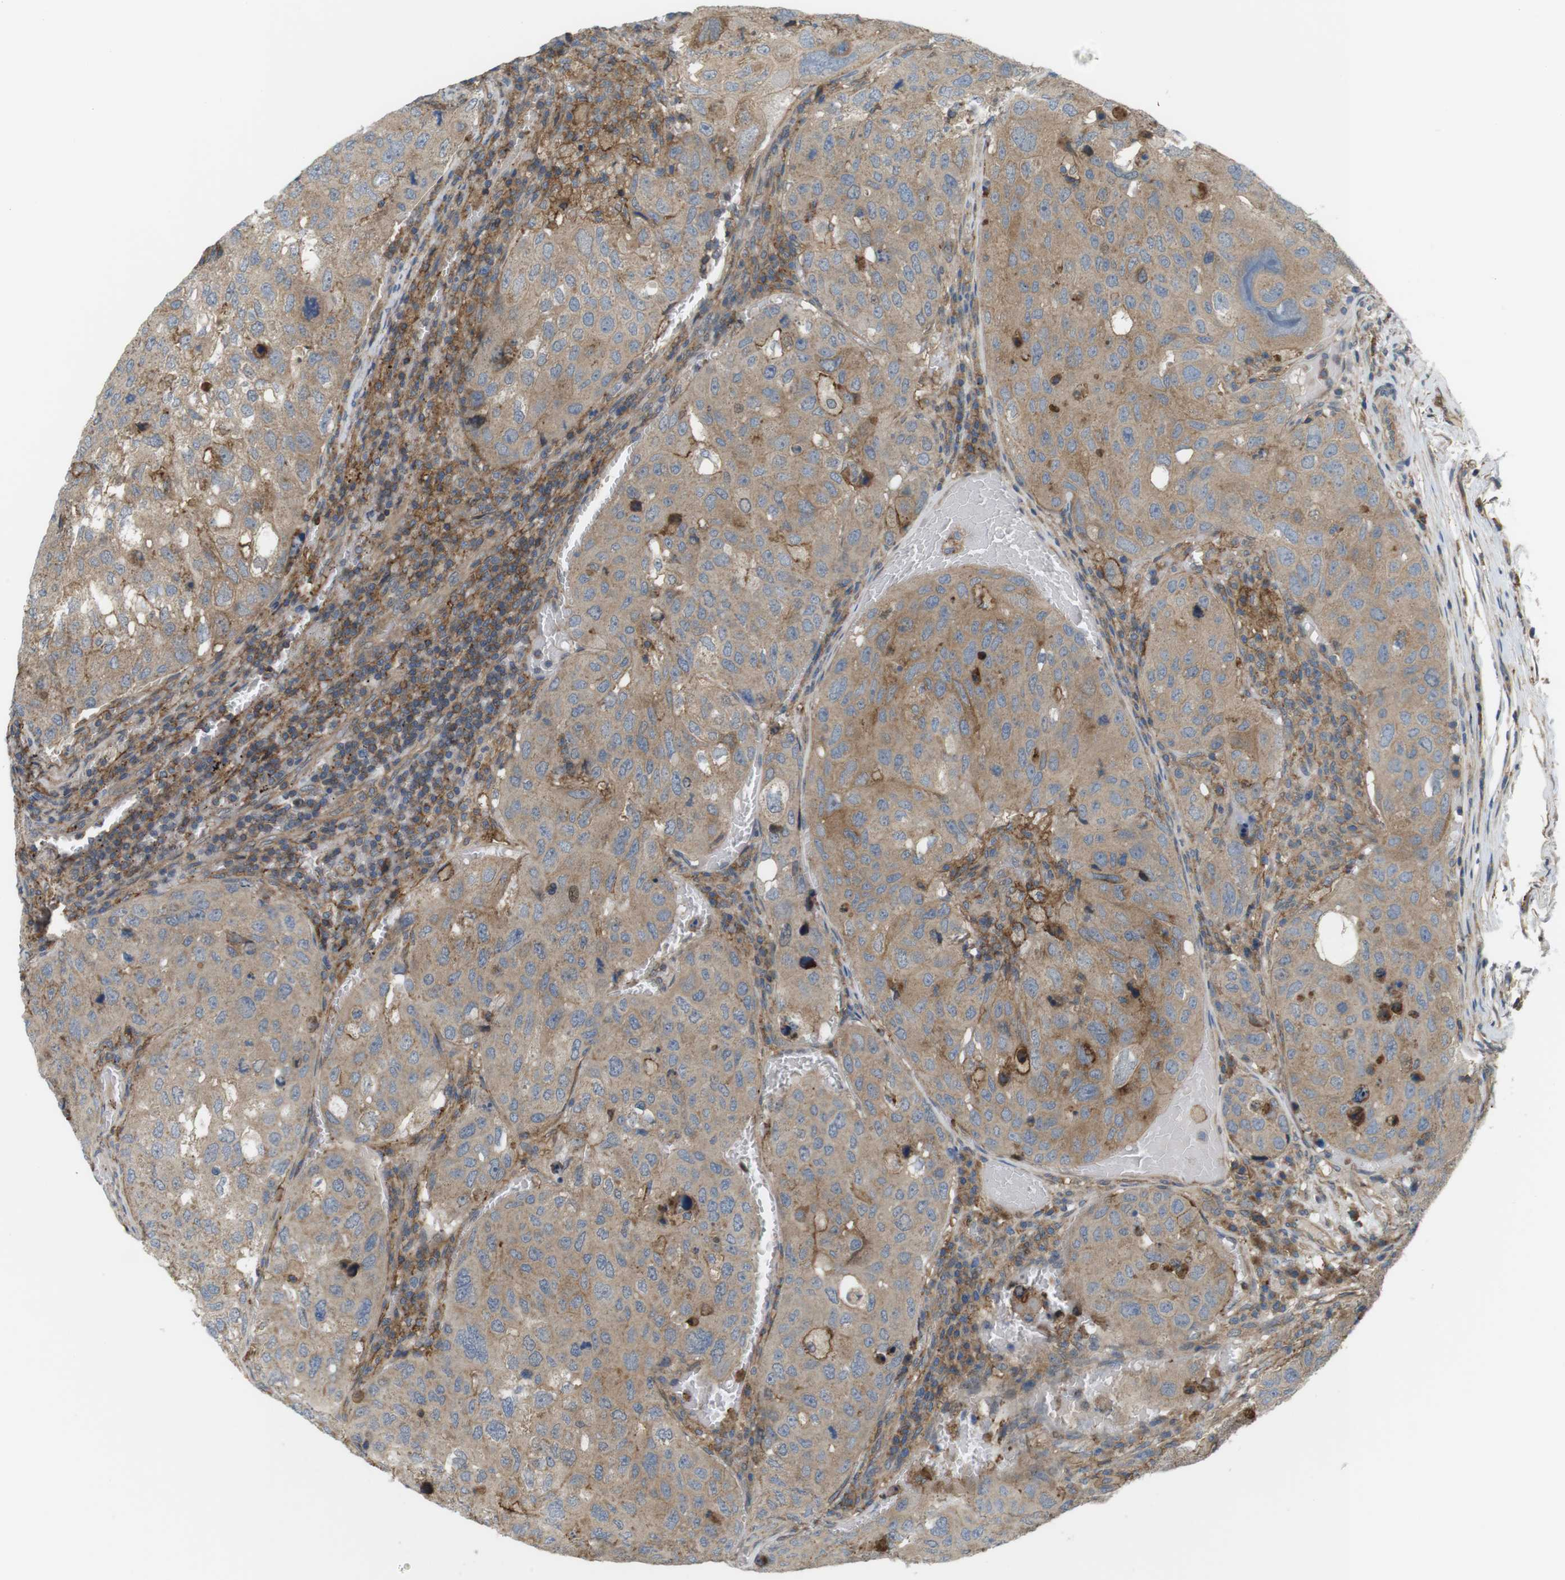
{"staining": {"intensity": "weak", "quantity": "25%-75%", "location": "cytoplasmic/membranous"}, "tissue": "urothelial cancer", "cell_type": "Tumor cells", "image_type": "cancer", "snomed": [{"axis": "morphology", "description": "Urothelial carcinoma, High grade"}, {"axis": "topography", "description": "Lymph node"}, {"axis": "topography", "description": "Urinary bladder"}], "caption": "This histopathology image demonstrates immunohistochemistry staining of human urothelial cancer, with low weak cytoplasmic/membranous staining in about 25%-75% of tumor cells.", "gene": "DDAH2", "patient": {"sex": "male", "age": 51}}